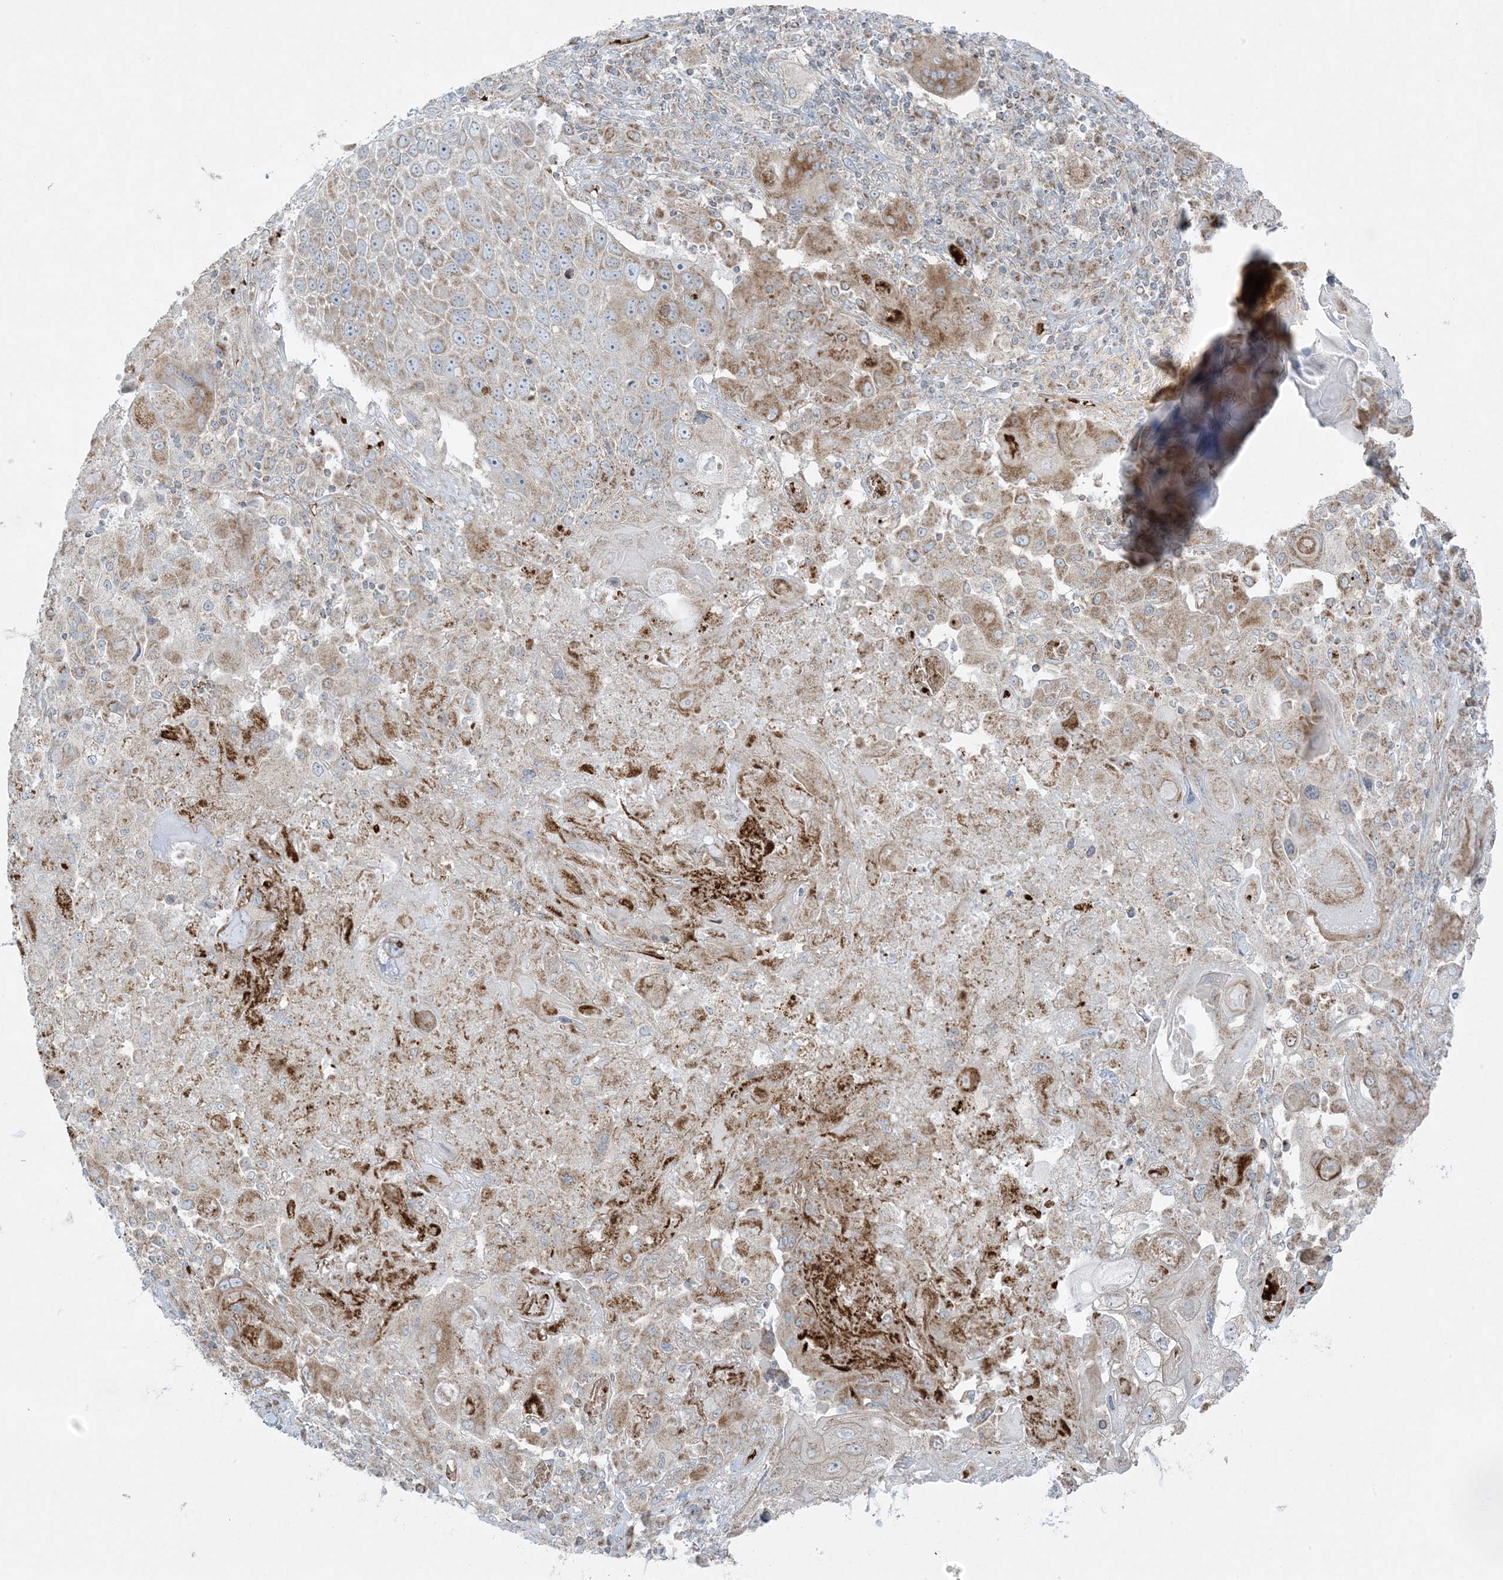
{"staining": {"intensity": "weak", "quantity": ">75%", "location": "cytoplasmic/membranous"}, "tissue": "lung cancer", "cell_type": "Tumor cells", "image_type": "cancer", "snomed": [{"axis": "morphology", "description": "Squamous cell carcinoma, NOS"}, {"axis": "topography", "description": "Lung"}], "caption": "Human lung cancer (squamous cell carcinoma) stained with a protein marker demonstrates weak staining in tumor cells.", "gene": "PIK3R4", "patient": {"sex": "male", "age": 61}}